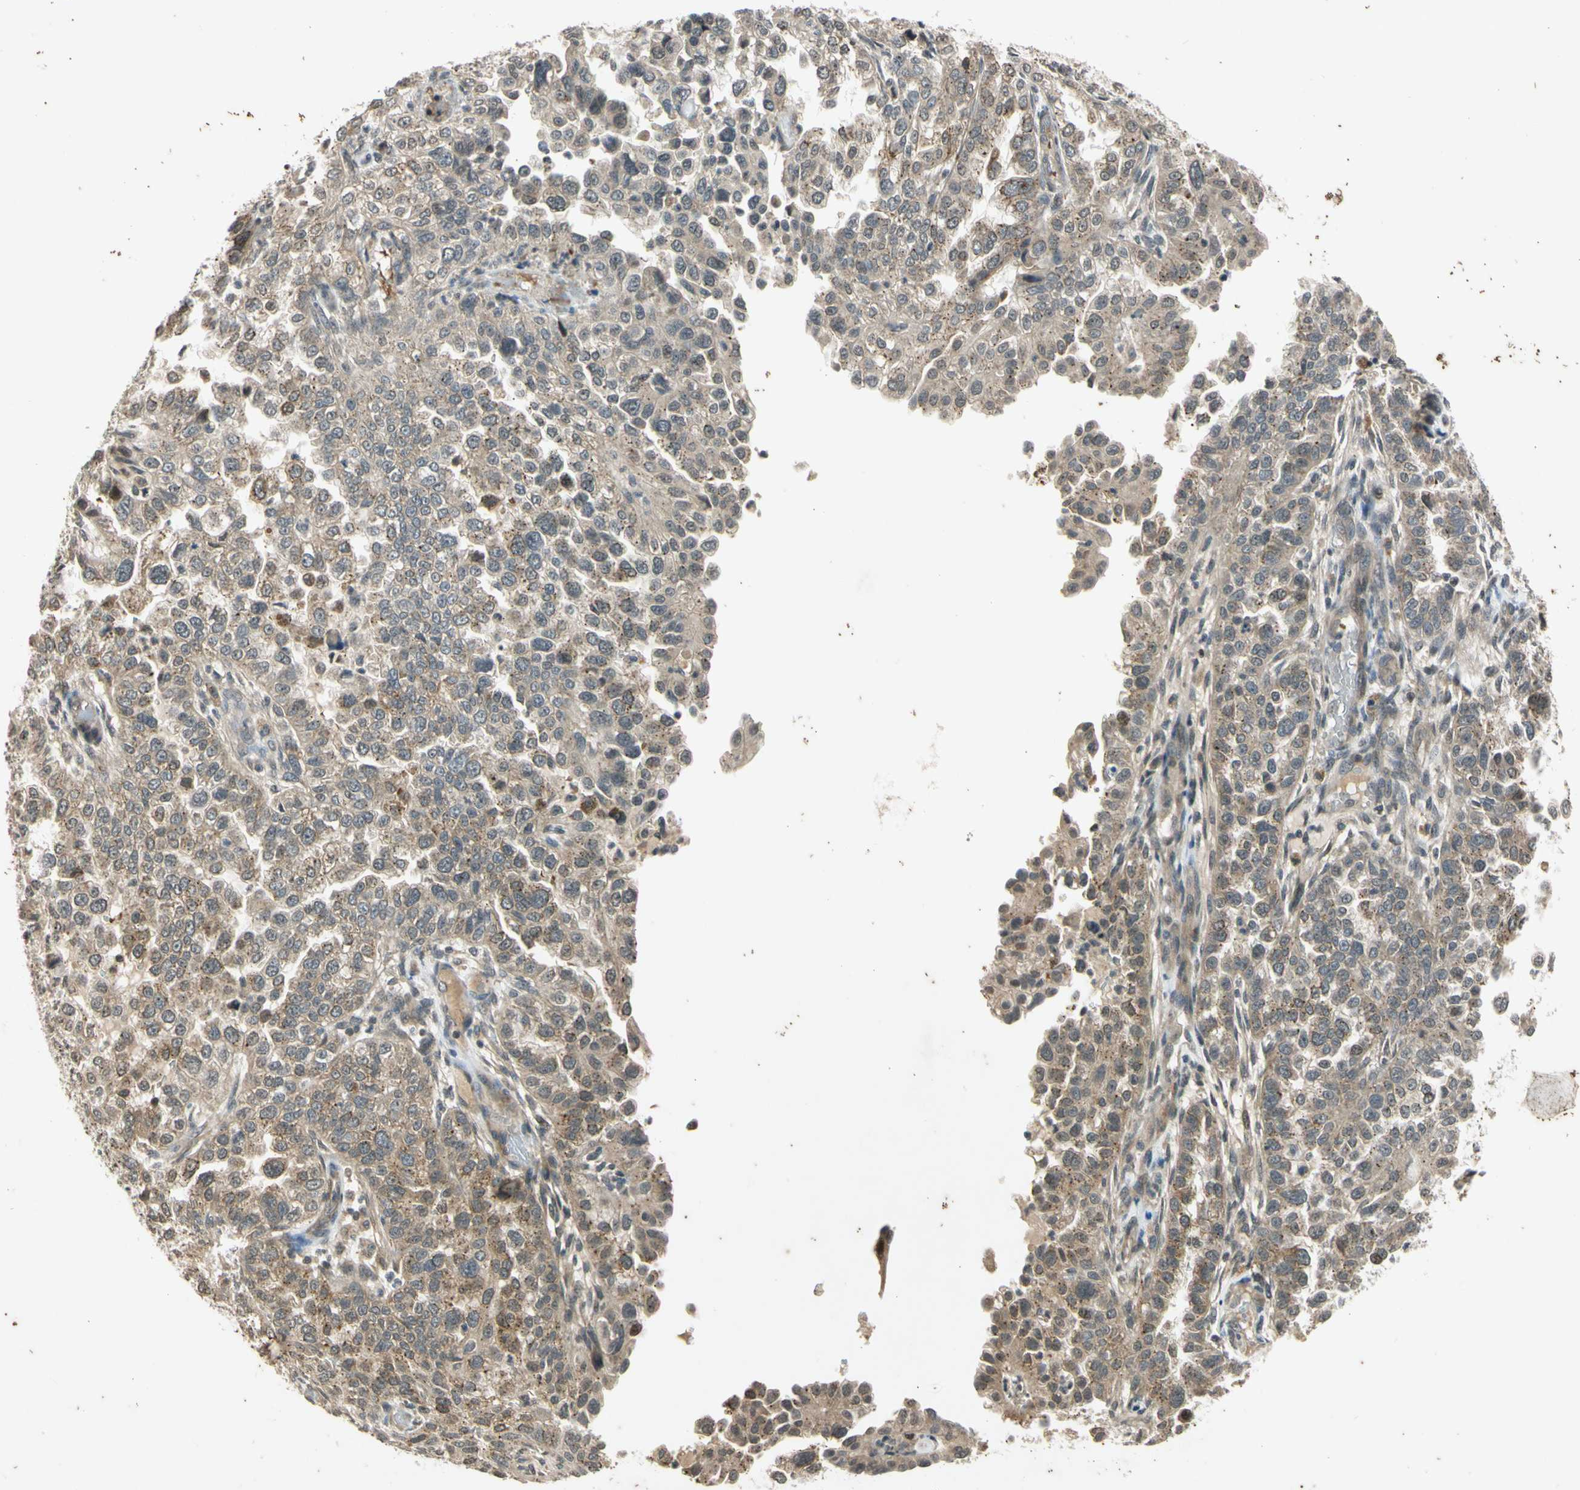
{"staining": {"intensity": "weak", "quantity": ">75%", "location": "cytoplasmic/membranous"}, "tissue": "endometrial cancer", "cell_type": "Tumor cells", "image_type": "cancer", "snomed": [{"axis": "morphology", "description": "Adenocarcinoma, NOS"}, {"axis": "topography", "description": "Endometrium"}], "caption": "The histopathology image exhibits a brown stain indicating the presence of a protein in the cytoplasmic/membranous of tumor cells in endometrial cancer.", "gene": "EFNB2", "patient": {"sex": "female", "age": 85}}